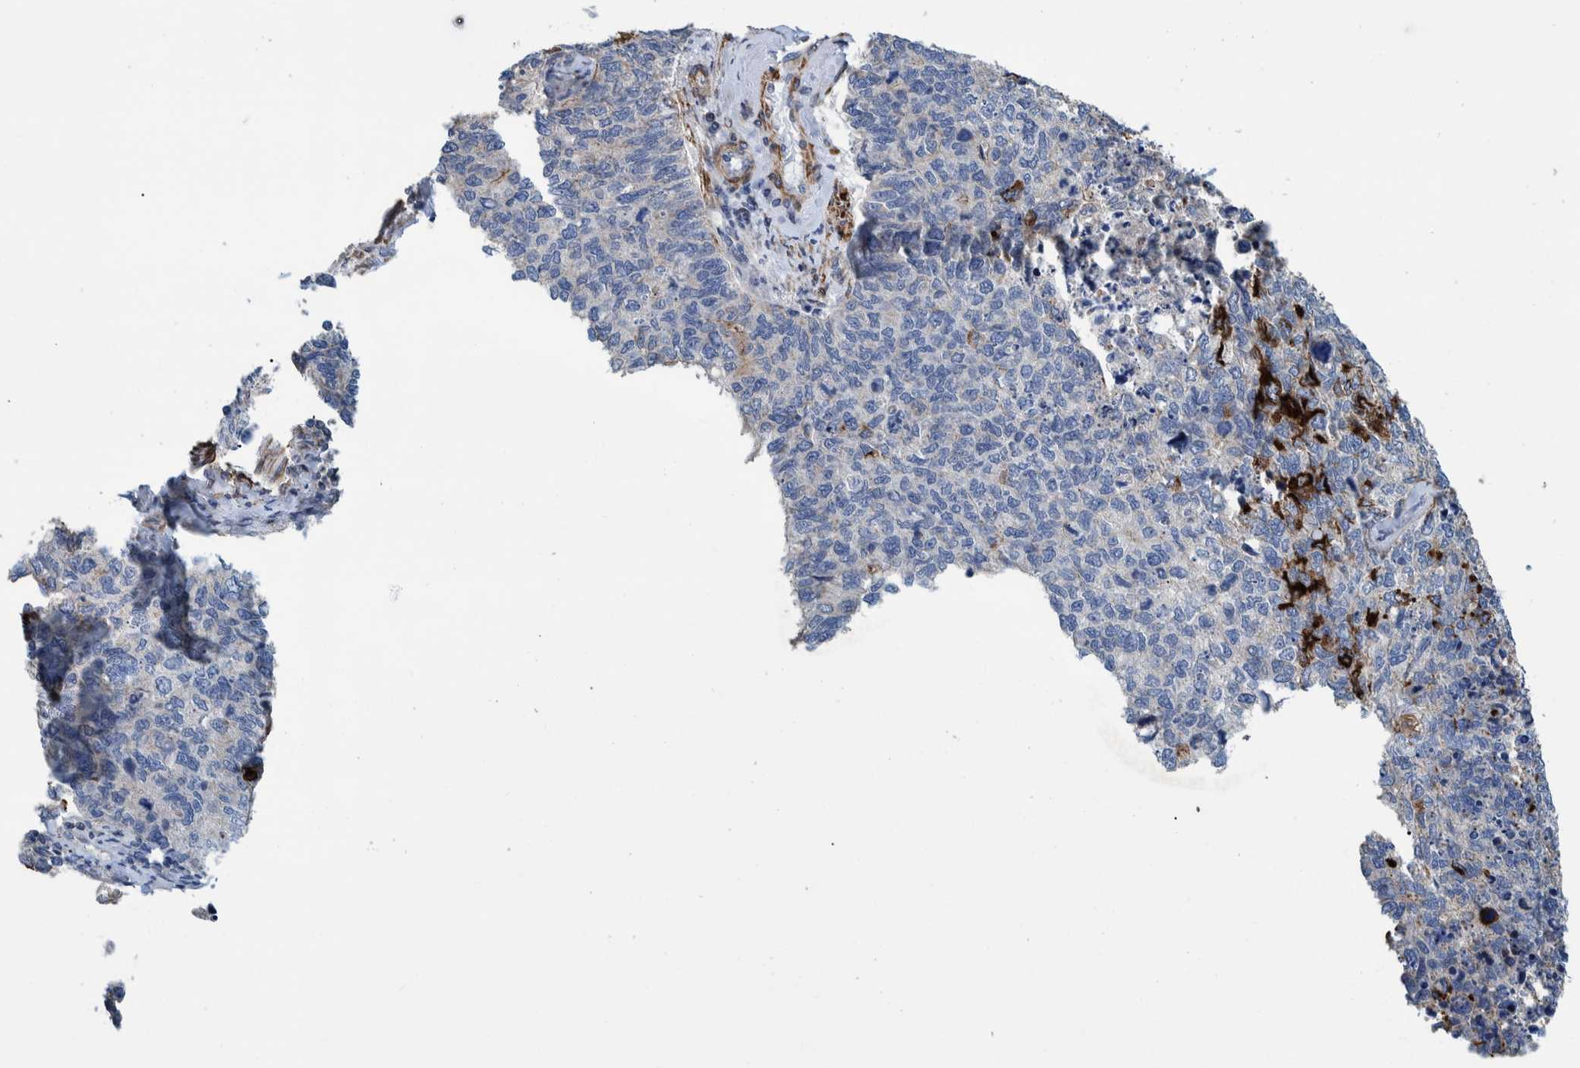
{"staining": {"intensity": "strong", "quantity": "<25%", "location": "cytoplasmic/membranous"}, "tissue": "cervical cancer", "cell_type": "Tumor cells", "image_type": "cancer", "snomed": [{"axis": "morphology", "description": "Squamous cell carcinoma, NOS"}, {"axis": "topography", "description": "Cervix"}], "caption": "Strong cytoplasmic/membranous protein staining is identified in about <25% of tumor cells in cervical cancer (squamous cell carcinoma). The staining is performed using DAB (3,3'-diaminobenzidine) brown chromogen to label protein expression. The nuclei are counter-stained blue using hematoxylin.", "gene": "MKS1", "patient": {"sex": "female", "age": 63}}